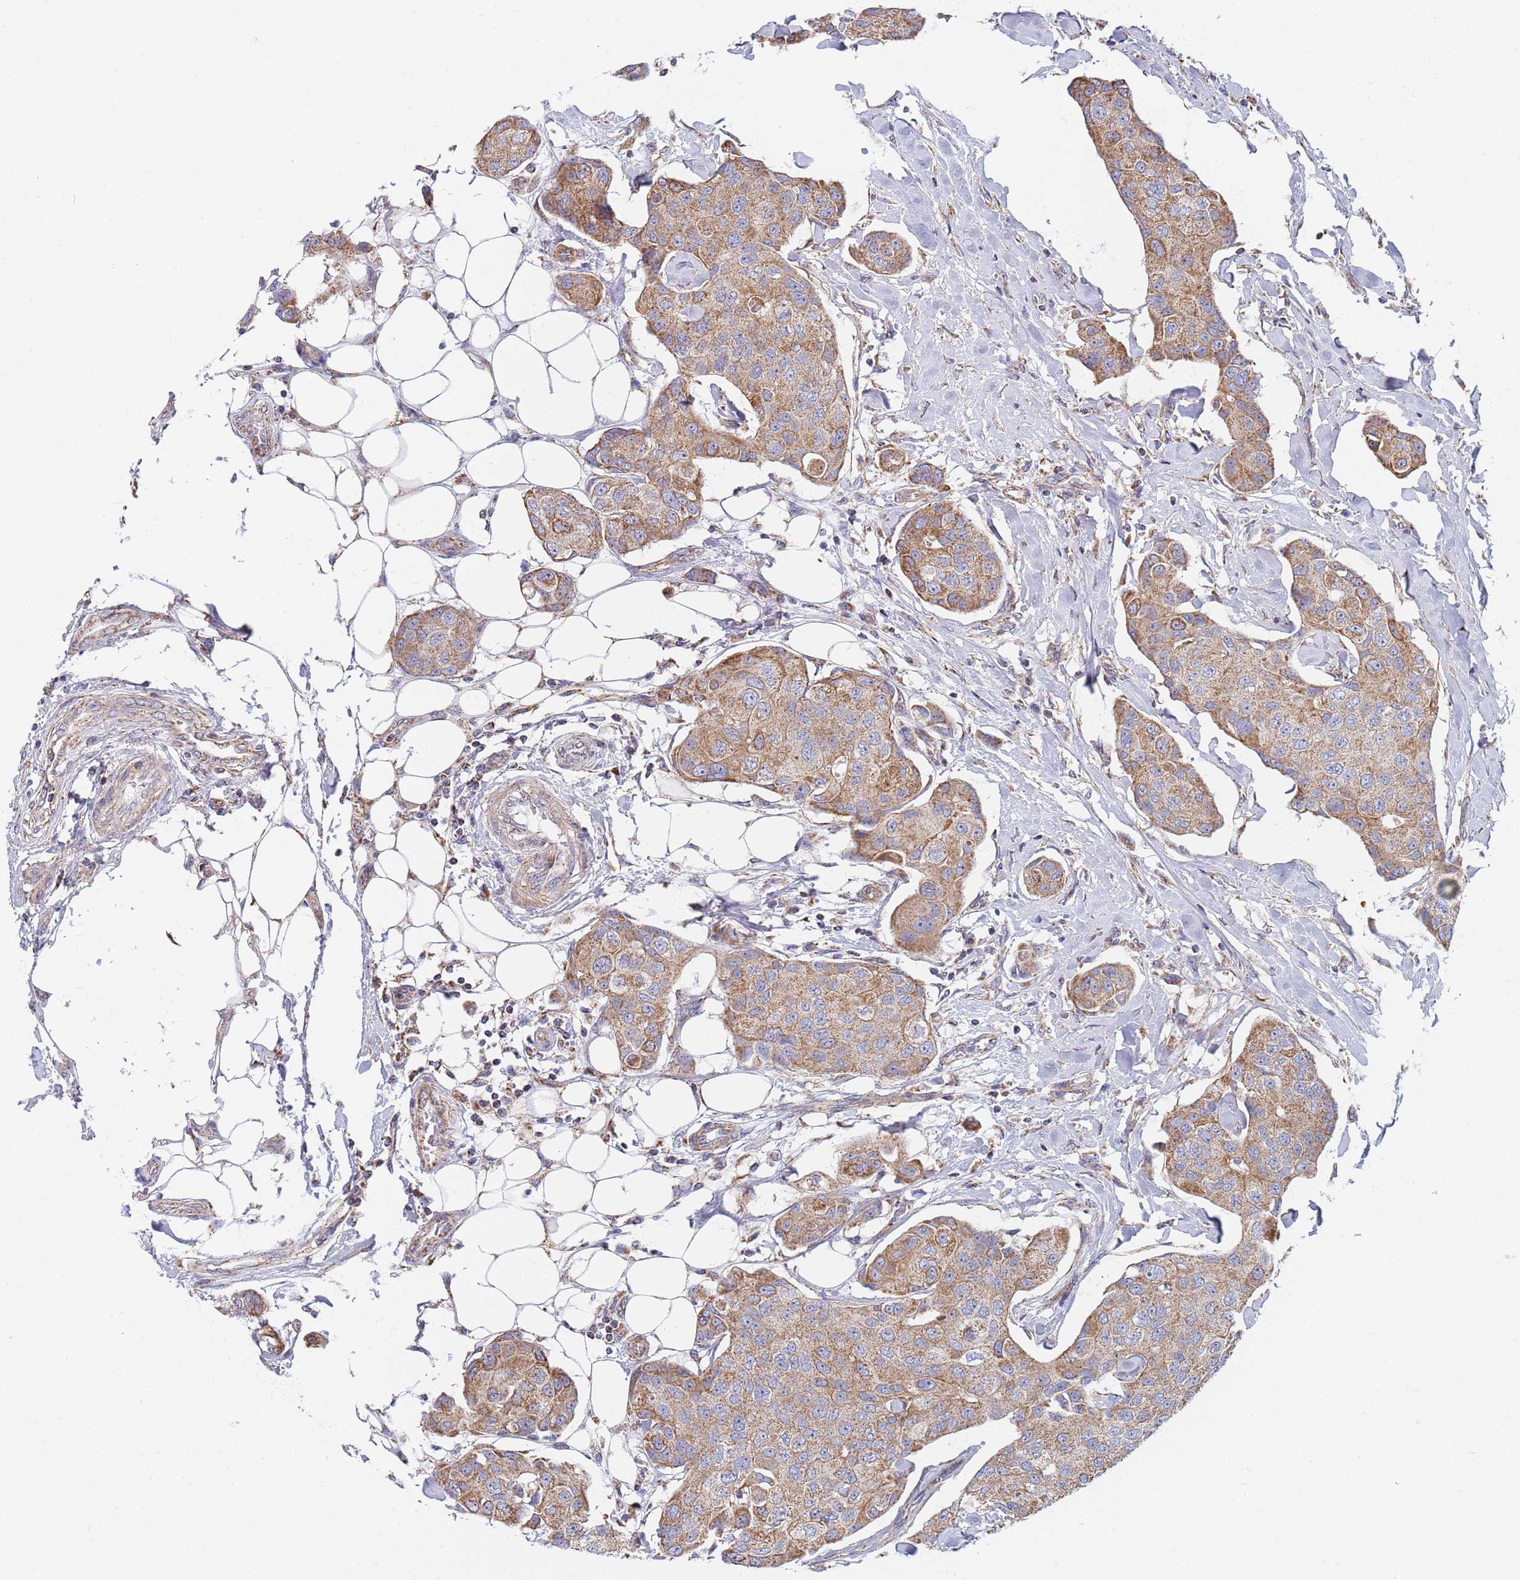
{"staining": {"intensity": "moderate", "quantity": ">75%", "location": "cytoplasmic/membranous"}, "tissue": "breast cancer", "cell_type": "Tumor cells", "image_type": "cancer", "snomed": [{"axis": "morphology", "description": "Duct carcinoma"}, {"axis": "topography", "description": "Breast"}, {"axis": "topography", "description": "Lymph node"}], "caption": "Protein positivity by immunohistochemistry exhibits moderate cytoplasmic/membranous staining in approximately >75% of tumor cells in breast cancer (intraductal carcinoma).", "gene": "PWWP3A", "patient": {"sex": "female", "age": 80}}